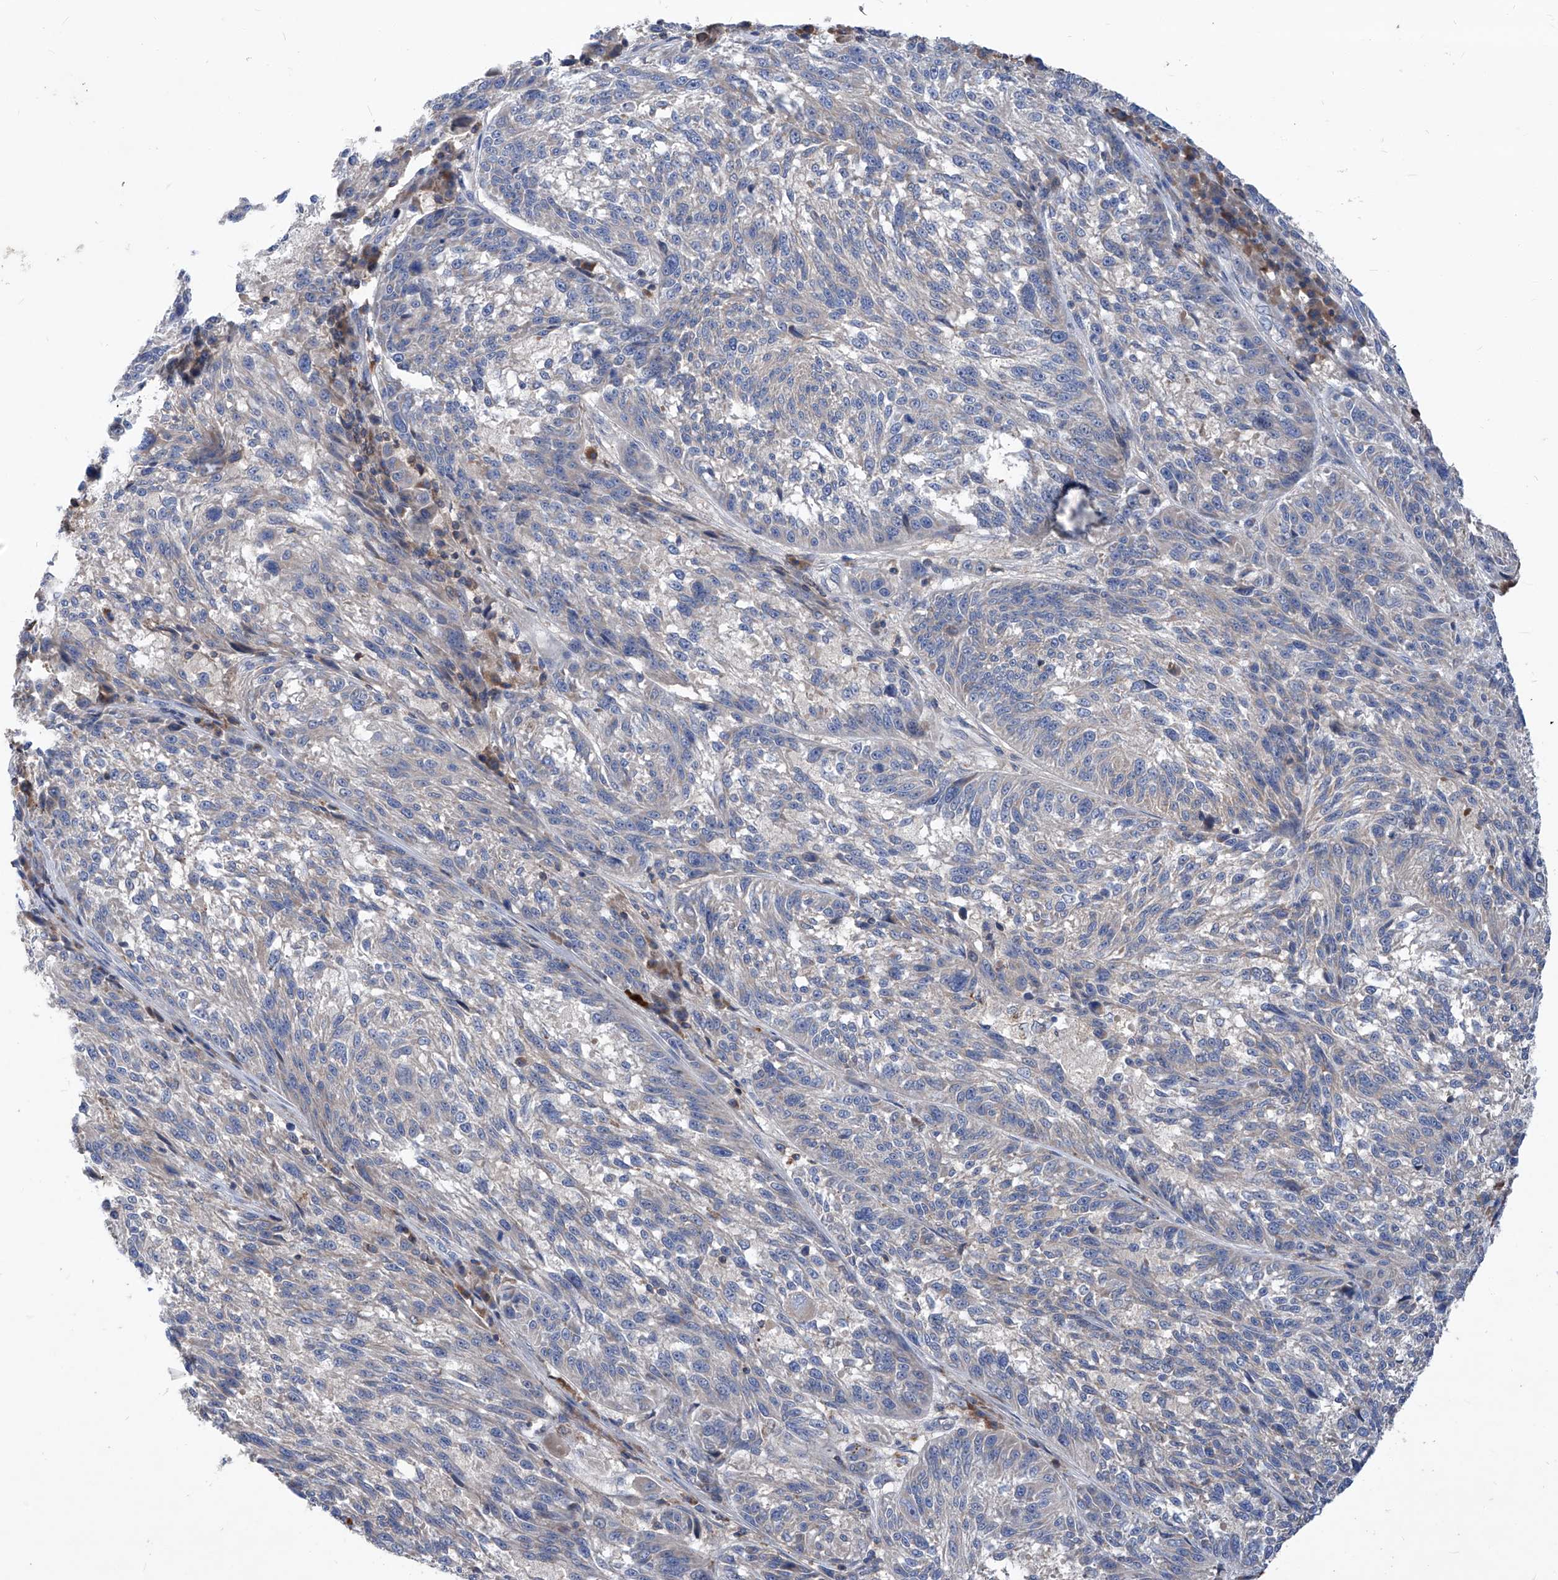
{"staining": {"intensity": "weak", "quantity": "<25%", "location": "cytoplasmic/membranous"}, "tissue": "melanoma", "cell_type": "Tumor cells", "image_type": "cancer", "snomed": [{"axis": "morphology", "description": "Malignant melanoma, NOS"}, {"axis": "topography", "description": "Skin"}], "caption": "Tumor cells are negative for protein expression in human malignant melanoma.", "gene": "EPHA8", "patient": {"sex": "male", "age": 53}}